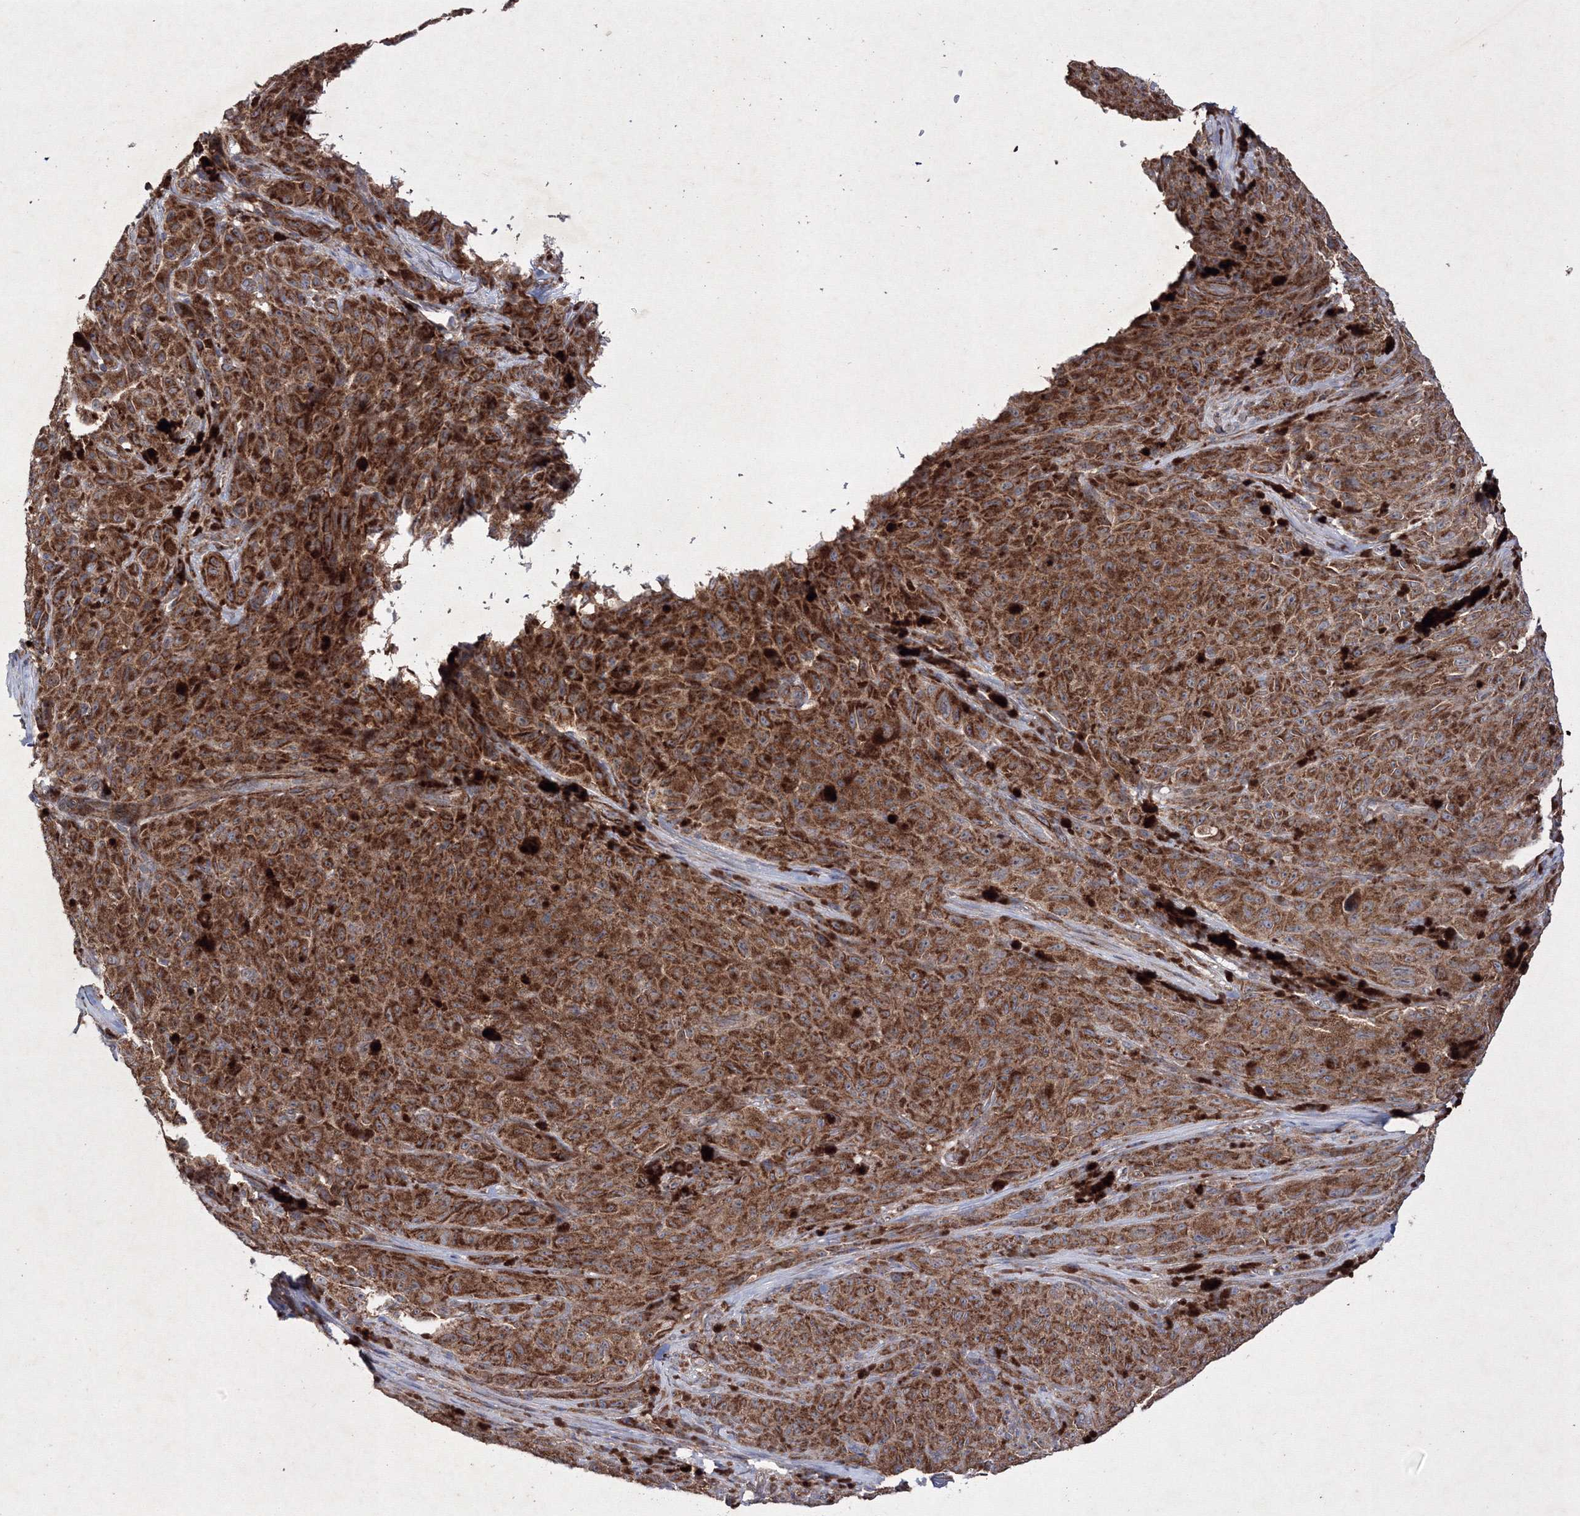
{"staining": {"intensity": "strong", "quantity": ">75%", "location": "cytoplasmic/membranous"}, "tissue": "melanoma", "cell_type": "Tumor cells", "image_type": "cancer", "snomed": [{"axis": "morphology", "description": "Malignant melanoma, NOS"}, {"axis": "topography", "description": "Skin"}], "caption": "Brown immunohistochemical staining in malignant melanoma reveals strong cytoplasmic/membranous staining in about >75% of tumor cells.", "gene": "GFM1", "patient": {"sex": "female", "age": 82}}